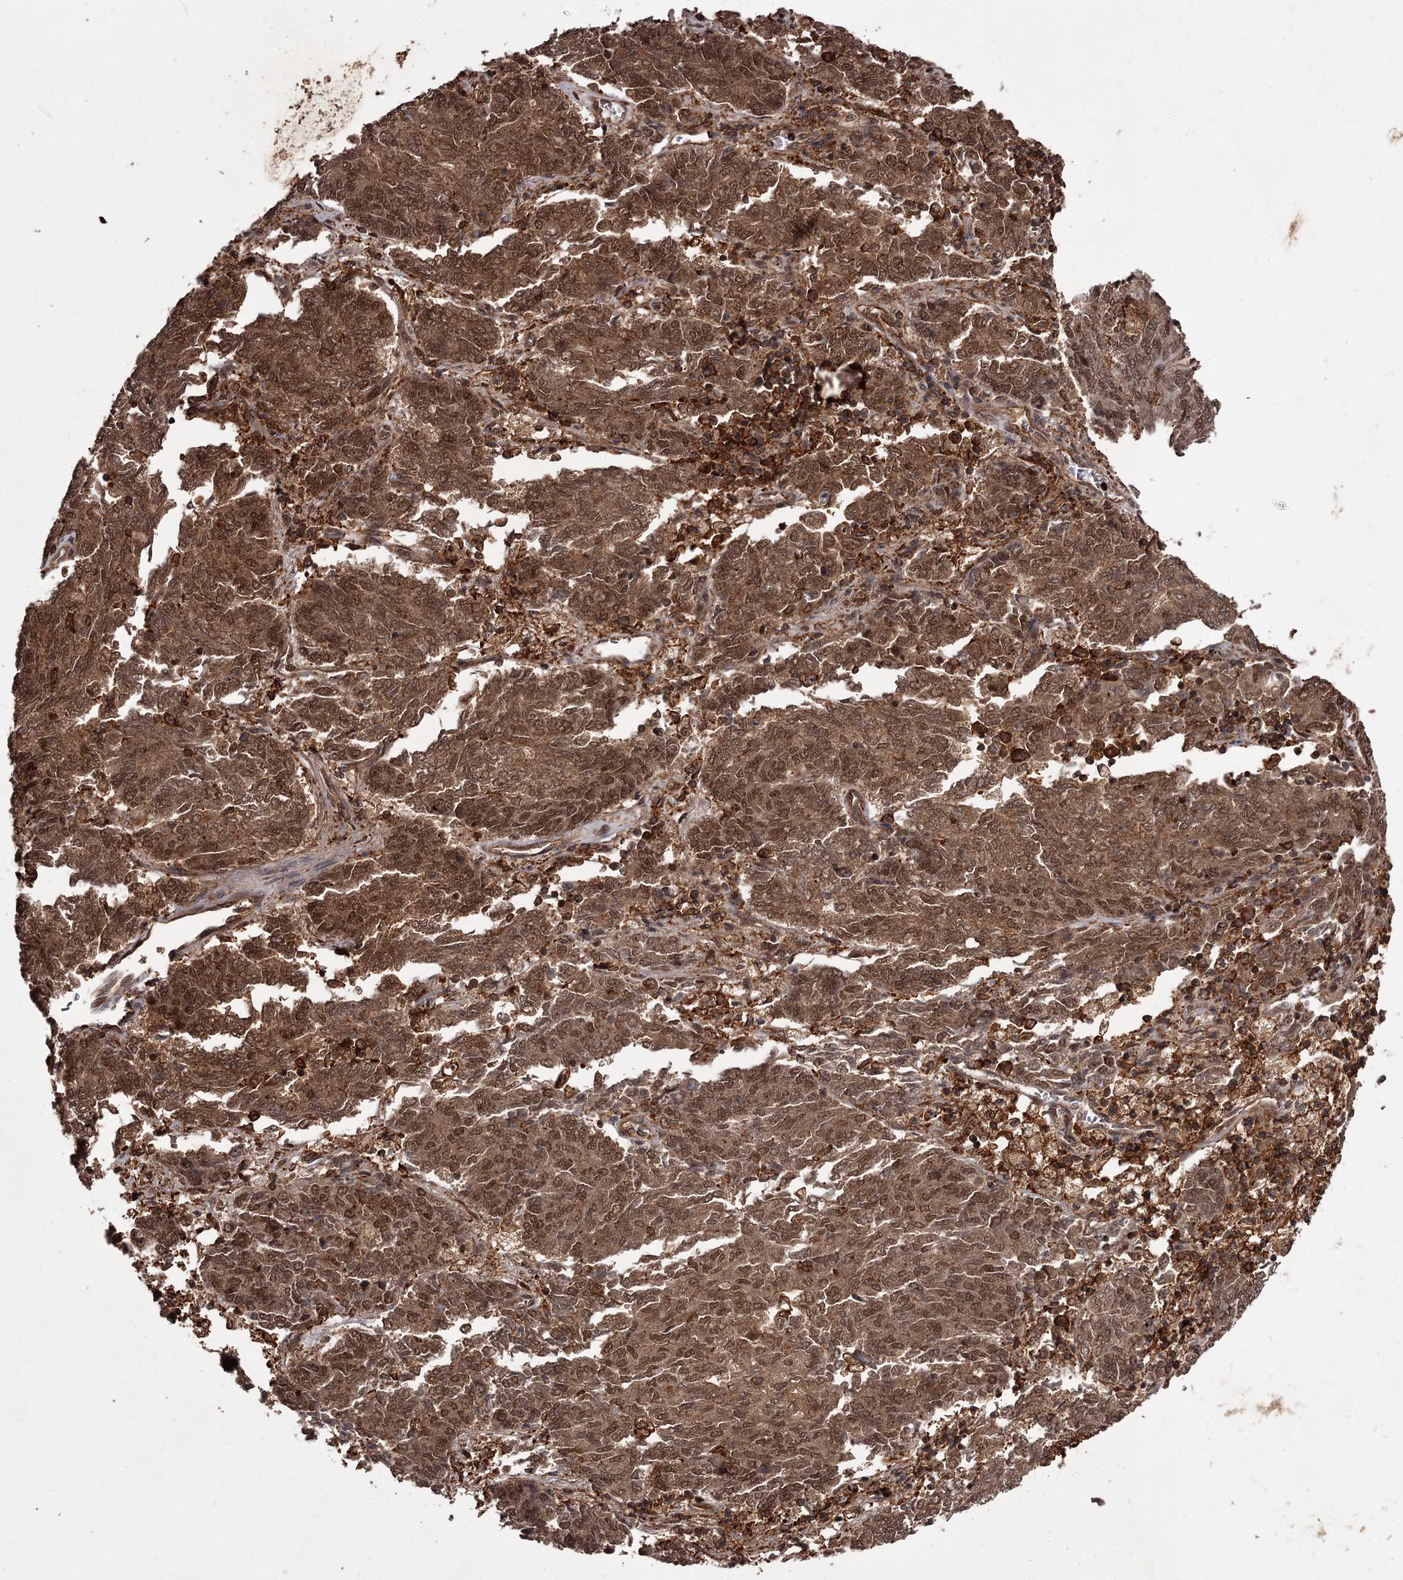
{"staining": {"intensity": "moderate", "quantity": ">75%", "location": "cytoplasmic/membranous,nuclear"}, "tissue": "endometrial cancer", "cell_type": "Tumor cells", "image_type": "cancer", "snomed": [{"axis": "morphology", "description": "Adenocarcinoma, NOS"}, {"axis": "topography", "description": "Endometrium"}], "caption": "Approximately >75% of tumor cells in endometrial cancer (adenocarcinoma) demonstrate moderate cytoplasmic/membranous and nuclear protein staining as visualized by brown immunohistochemical staining.", "gene": "TBC1D23", "patient": {"sex": "female", "age": 80}}